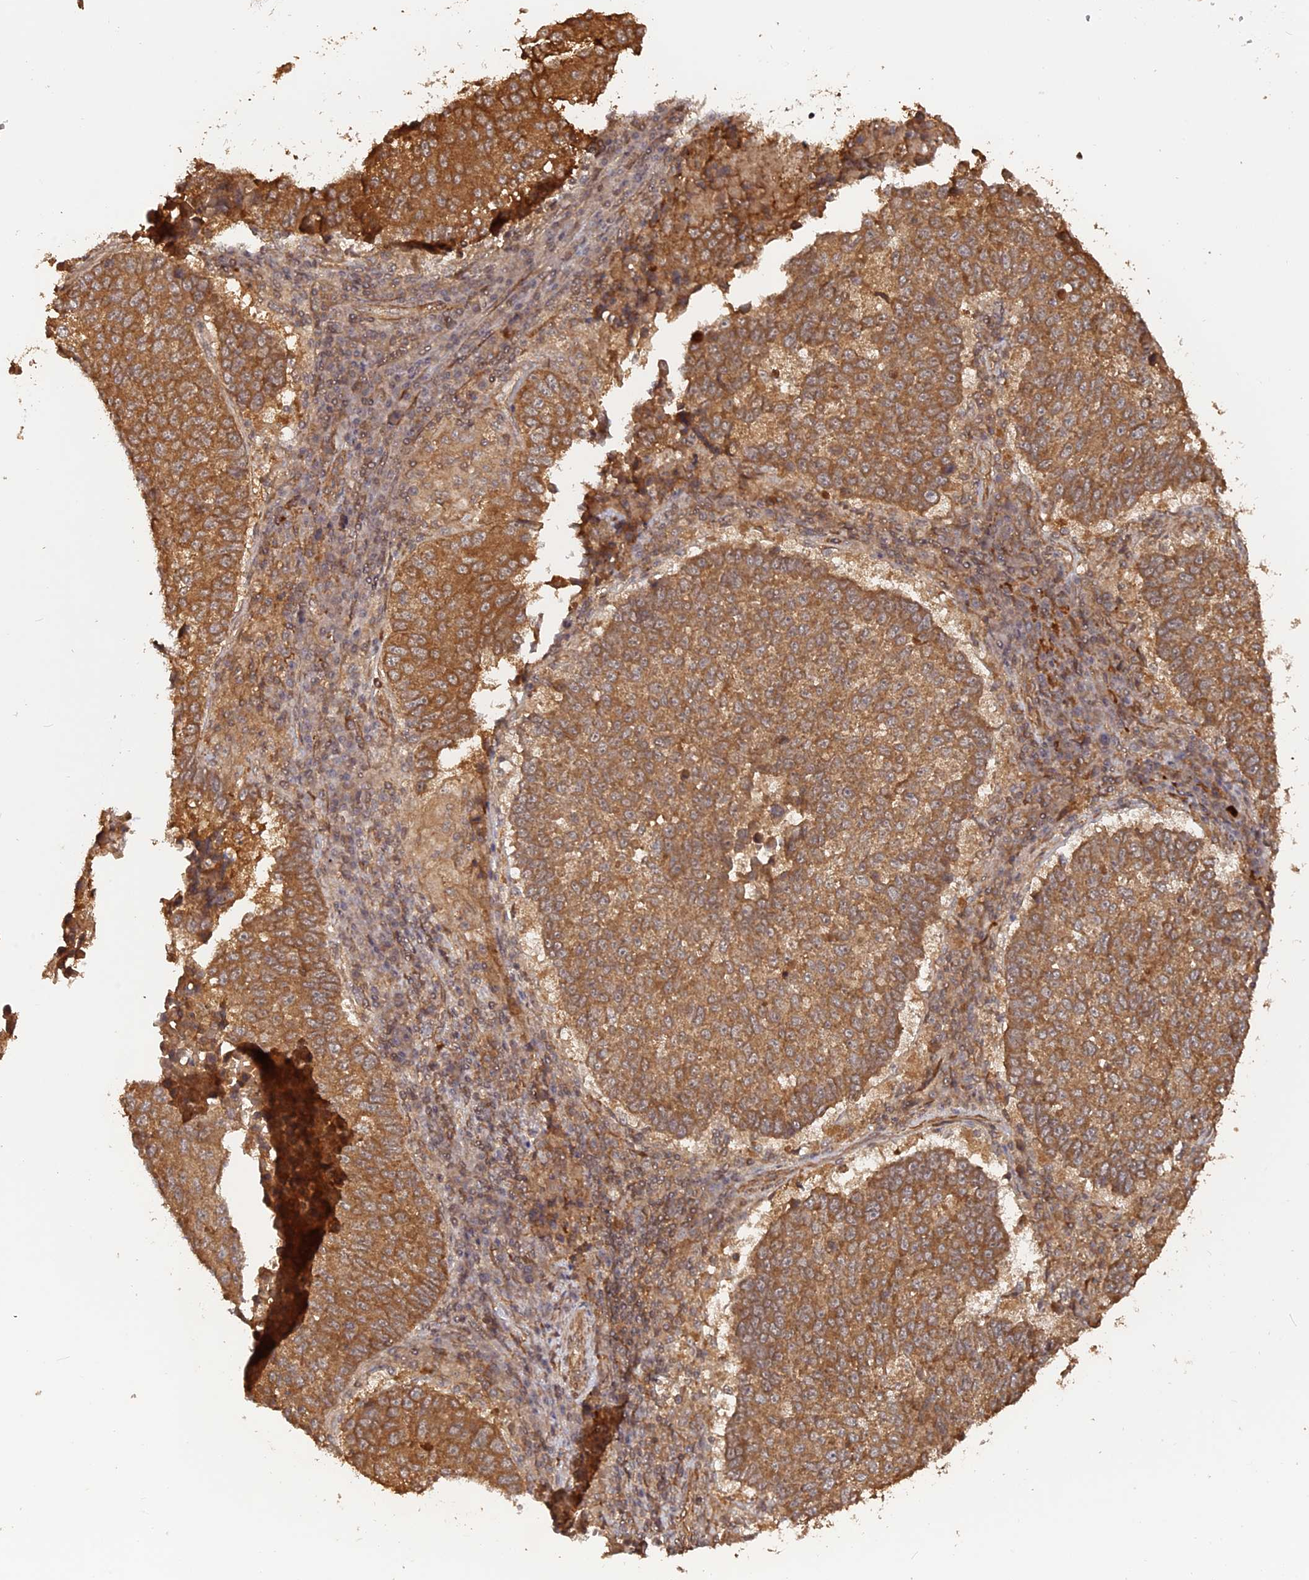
{"staining": {"intensity": "moderate", "quantity": ">75%", "location": "cytoplasmic/membranous"}, "tissue": "lung cancer", "cell_type": "Tumor cells", "image_type": "cancer", "snomed": [{"axis": "morphology", "description": "Squamous cell carcinoma, NOS"}, {"axis": "topography", "description": "Lung"}], "caption": "Immunohistochemical staining of lung cancer (squamous cell carcinoma) exhibits medium levels of moderate cytoplasmic/membranous protein staining in approximately >75% of tumor cells.", "gene": "CCDC174", "patient": {"sex": "male", "age": 73}}